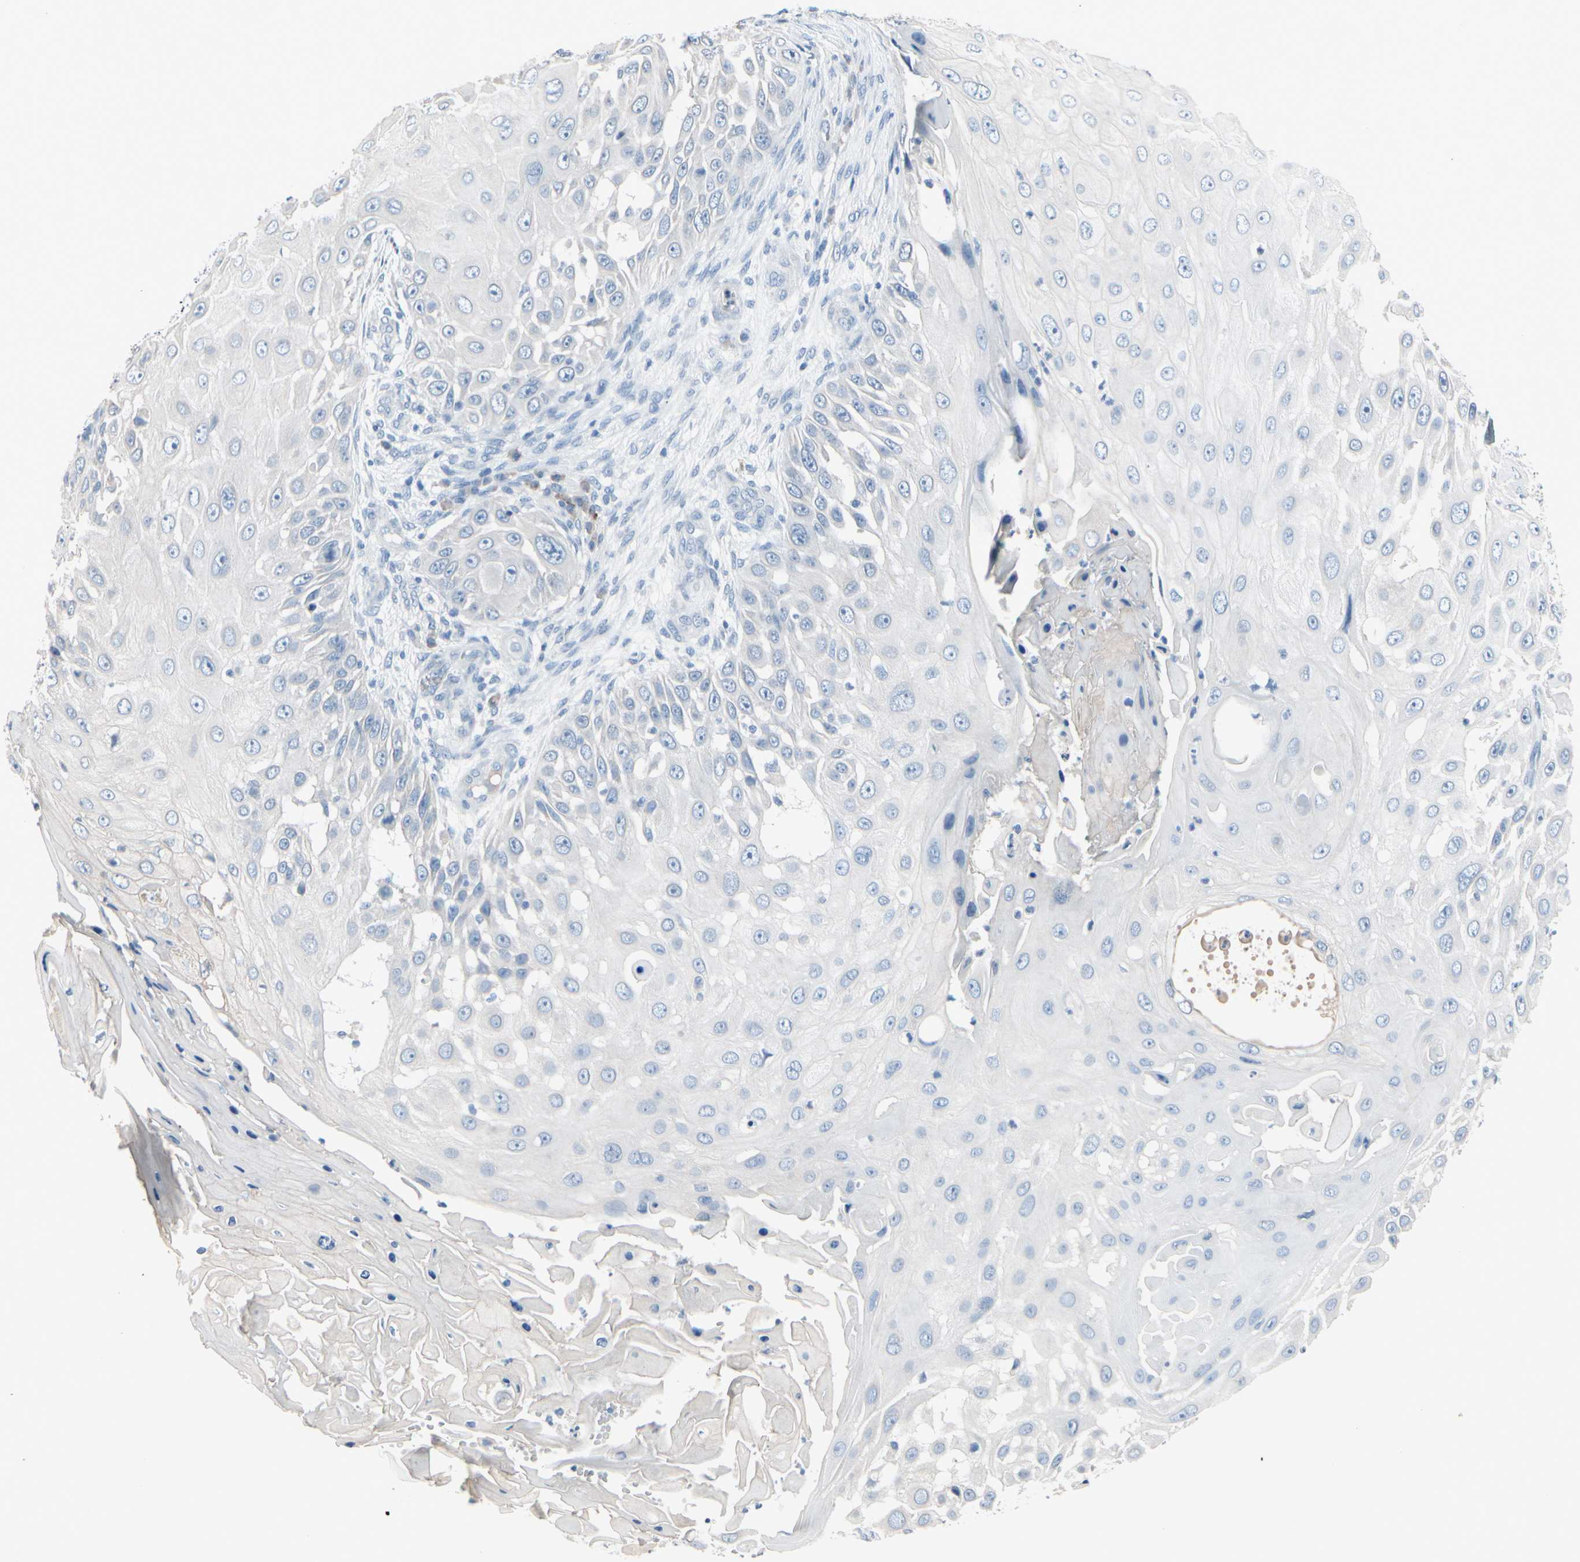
{"staining": {"intensity": "negative", "quantity": "none", "location": "none"}, "tissue": "skin cancer", "cell_type": "Tumor cells", "image_type": "cancer", "snomed": [{"axis": "morphology", "description": "Squamous cell carcinoma, NOS"}, {"axis": "topography", "description": "Skin"}], "caption": "Tumor cells show no significant protein positivity in squamous cell carcinoma (skin). (IHC, brightfield microscopy, high magnification).", "gene": "PGR", "patient": {"sex": "female", "age": 44}}